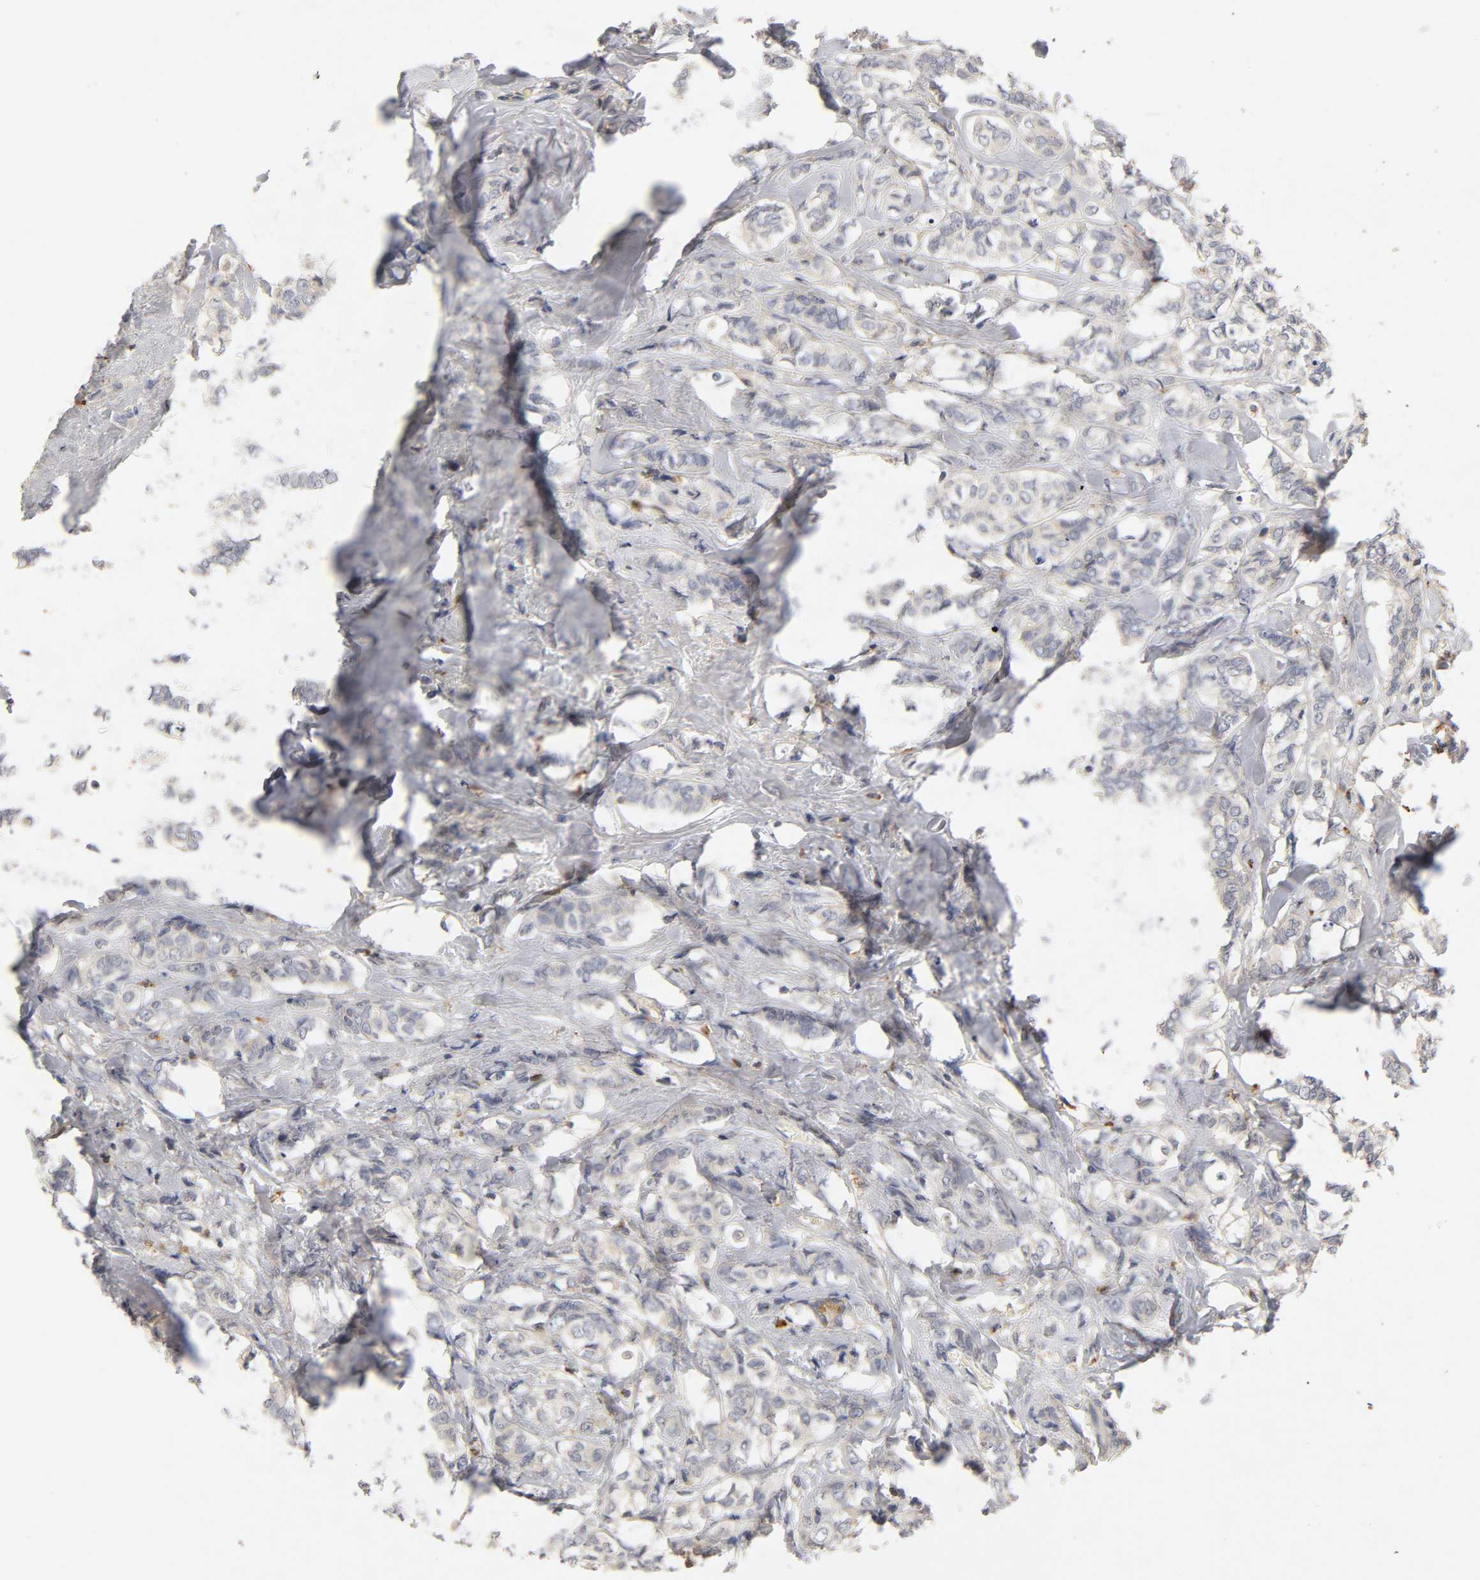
{"staining": {"intensity": "weak", "quantity": "25%-75%", "location": "cytoplasmic/membranous"}, "tissue": "breast cancer", "cell_type": "Tumor cells", "image_type": "cancer", "snomed": [{"axis": "morphology", "description": "Lobular carcinoma"}, {"axis": "topography", "description": "Breast"}], "caption": "Breast lobular carcinoma tissue demonstrates weak cytoplasmic/membranous staining in approximately 25%-75% of tumor cells", "gene": "RHOA", "patient": {"sex": "female", "age": 60}}